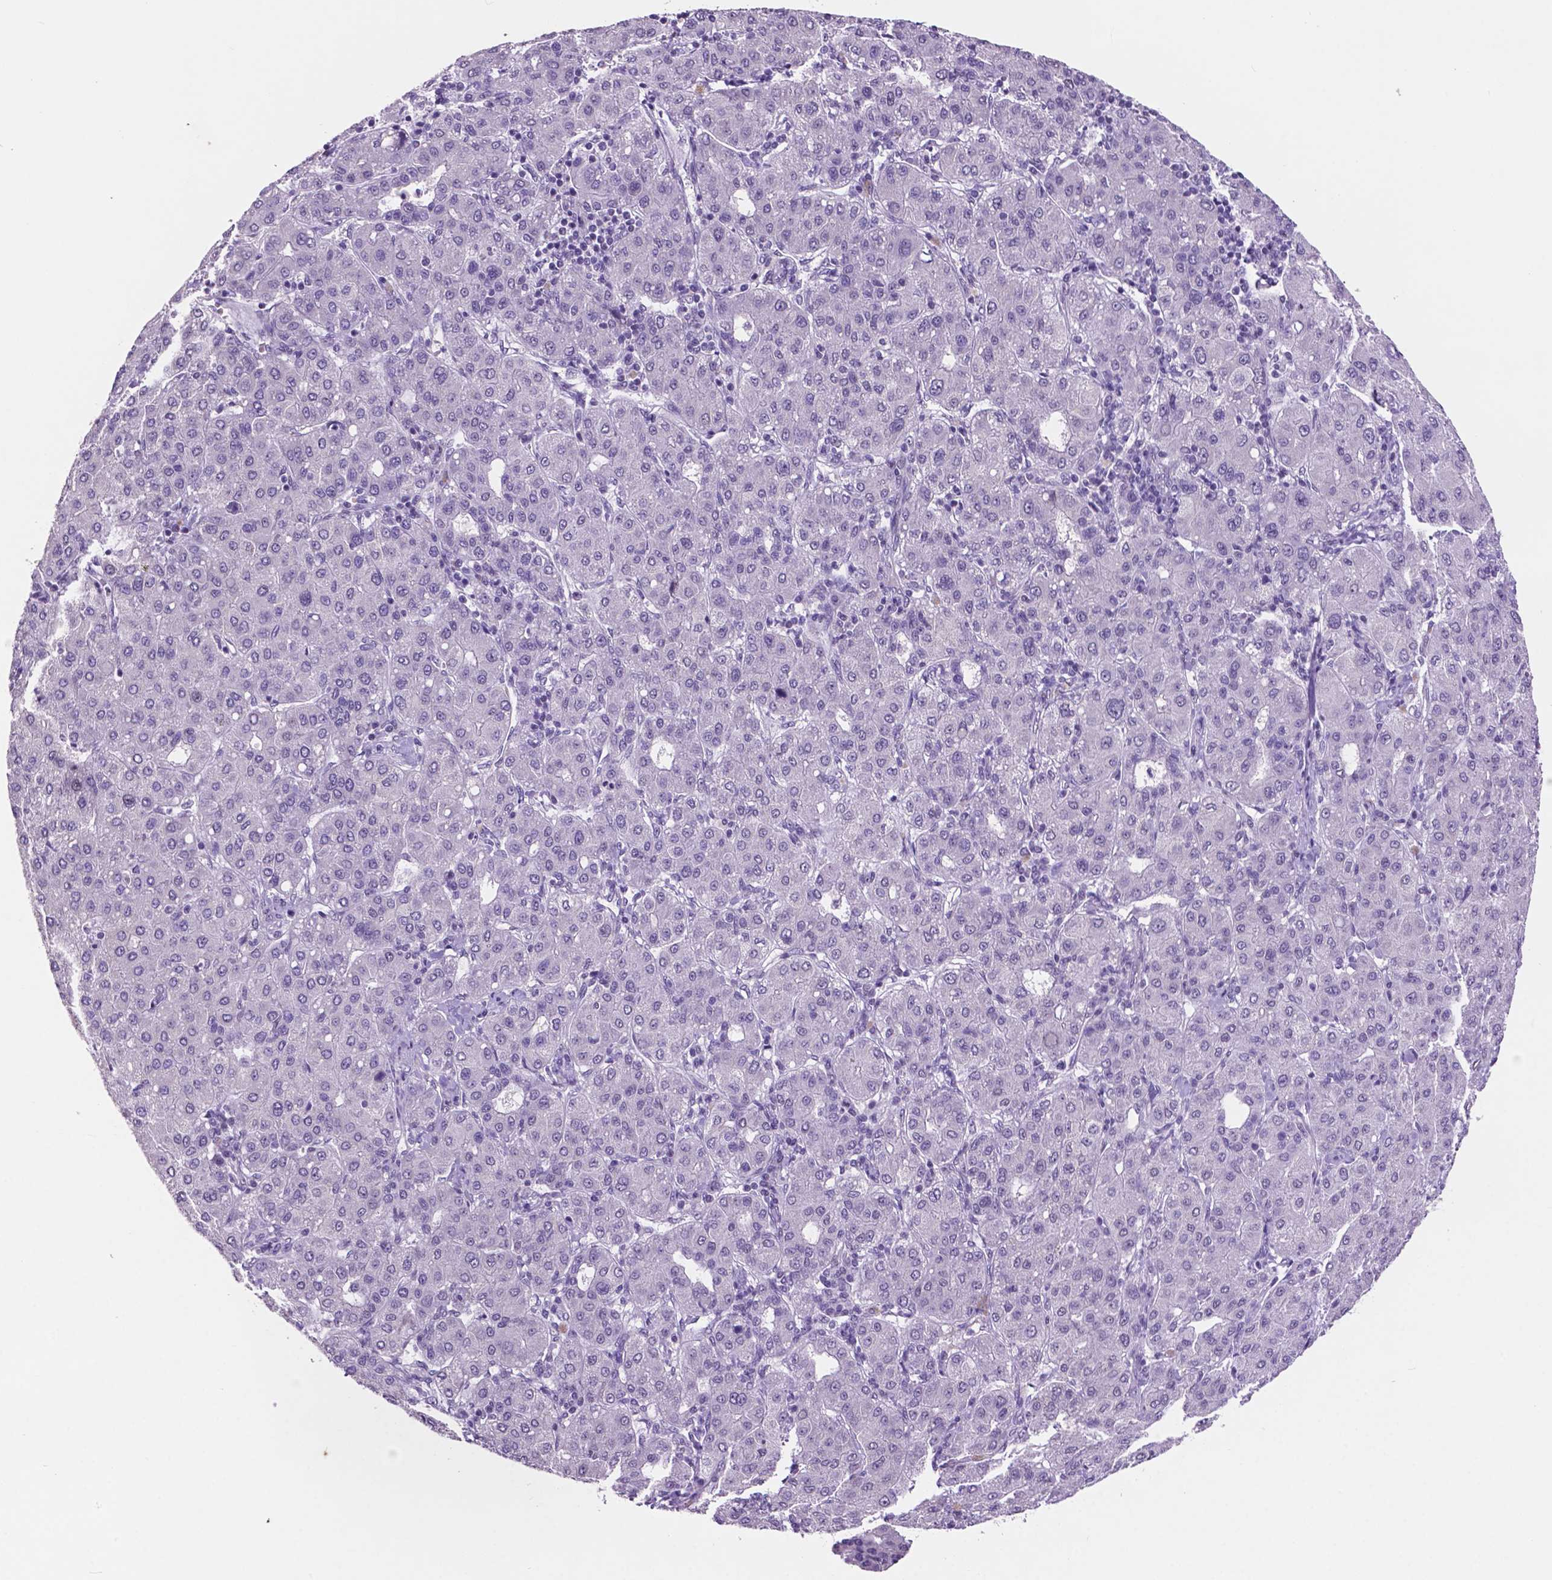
{"staining": {"intensity": "negative", "quantity": "none", "location": "none"}, "tissue": "liver cancer", "cell_type": "Tumor cells", "image_type": "cancer", "snomed": [{"axis": "morphology", "description": "Carcinoma, Hepatocellular, NOS"}, {"axis": "topography", "description": "Liver"}], "caption": "DAB (3,3'-diaminobenzidine) immunohistochemical staining of human liver cancer displays no significant staining in tumor cells. The staining was performed using DAB (3,3'-diaminobenzidine) to visualize the protein expression in brown, while the nuclei were stained in blue with hematoxylin (Magnification: 20x).", "gene": "NCOR1", "patient": {"sex": "male", "age": 65}}